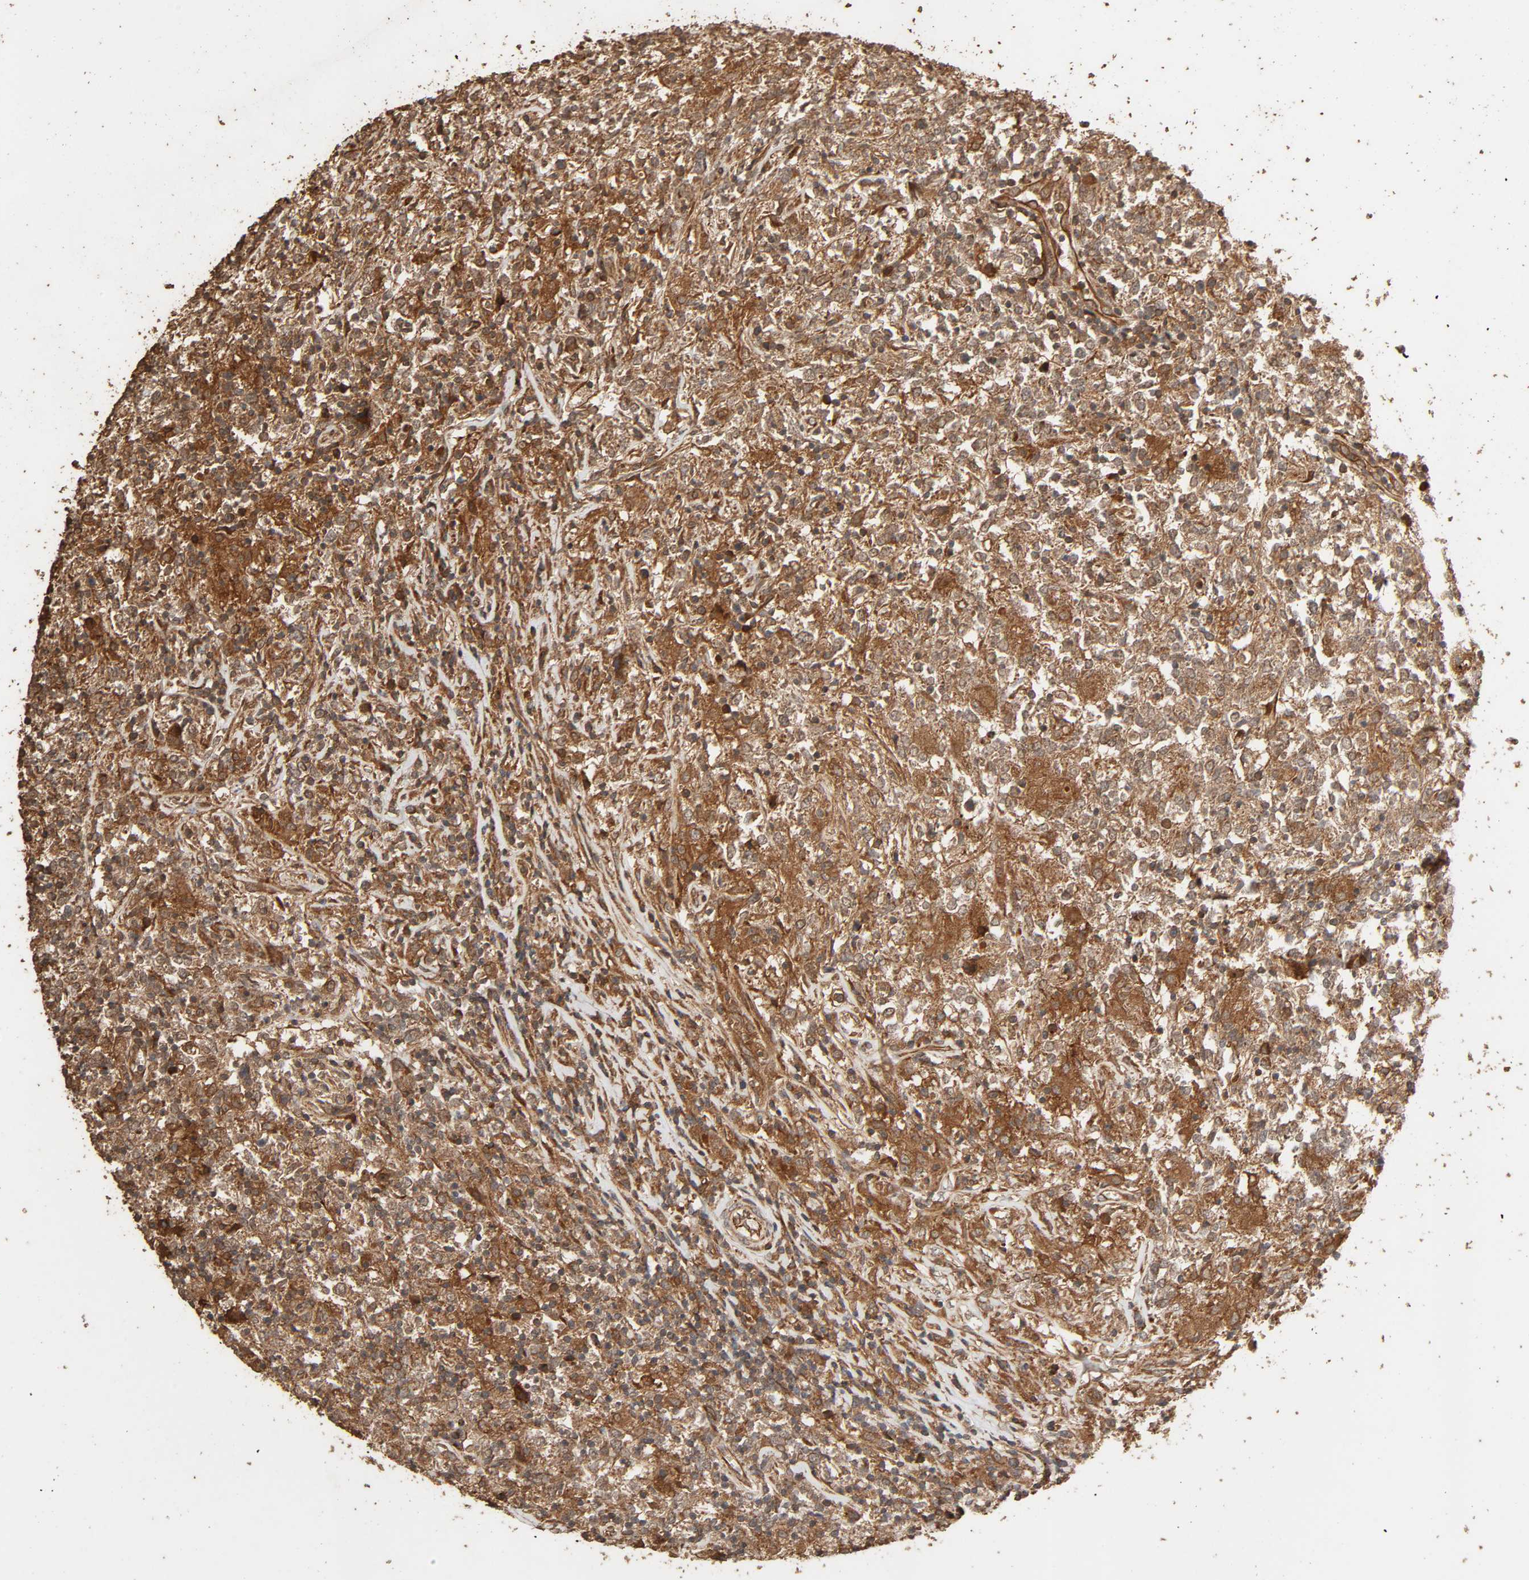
{"staining": {"intensity": "moderate", "quantity": ">75%", "location": "cytoplasmic/membranous"}, "tissue": "lymphoma", "cell_type": "Tumor cells", "image_type": "cancer", "snomed": [{"axis": "morphology", "description": "Malignant lymphoma, non-Hodgkin's type, High grade"}, {"axis": "topography", "description": "Lymph node"}], "caption": "DAB (3,3'-diaminobenzidine) immunohistochemical staining of human lymphoma exhibits moderate cytoplasmic/membranous protein staining in about >75% of tumor cells. (Brightfield microscopy of DAB IHC at high magnification).", "gene": "RPS6KA6", "patient": {"sex": "female", "age": 84}}